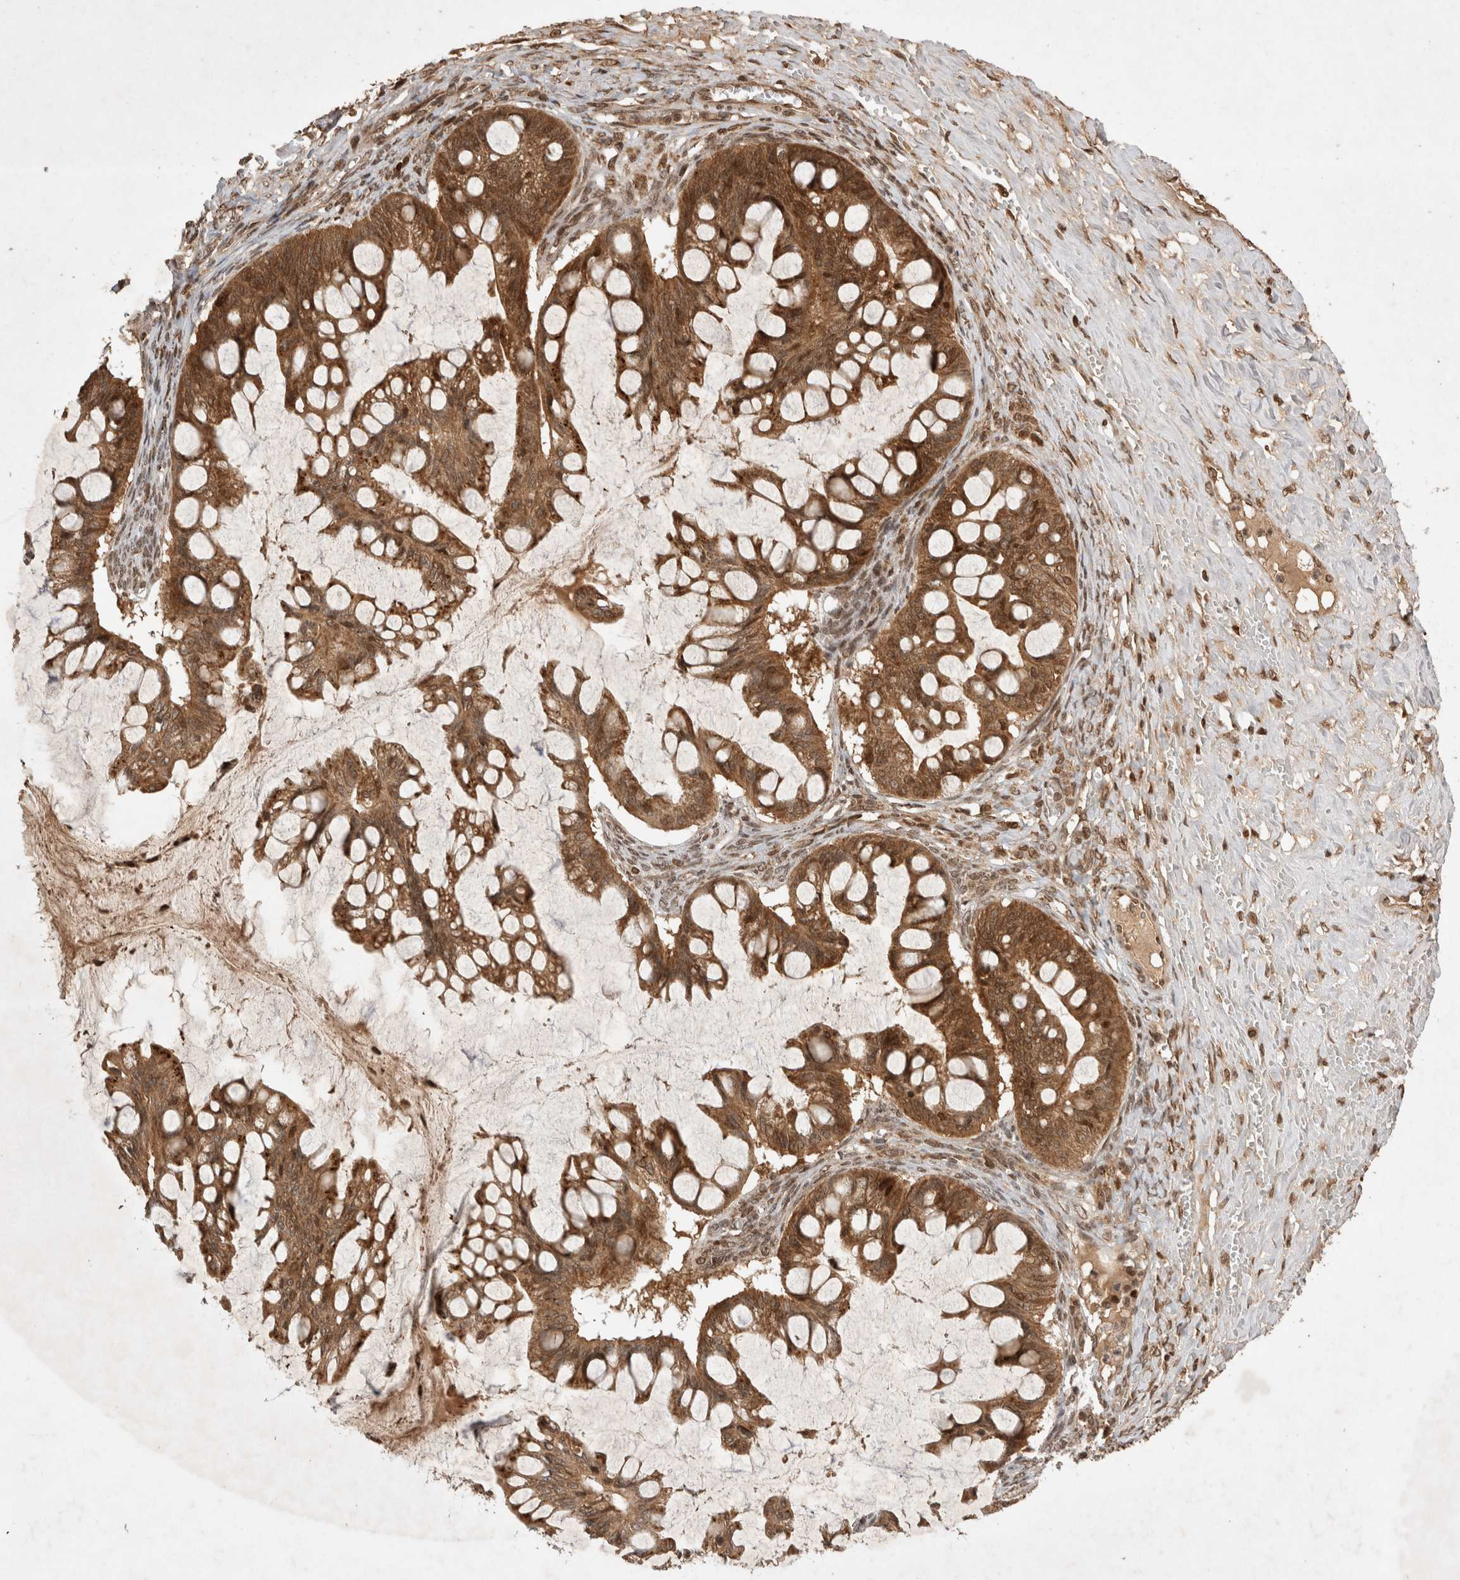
{"staining": {"intensity": "moderate", "quantity": ">75%", "location": "cytoplasmic/membranous"}, "tissue": "ovarian cancer", "cell_type": "Tumor cells", "image_type": "cancer", "snomed": [{"axis": "morphology", "description": "Cystadenocarcinoma, mucinous, NOS"}, {"axis": "topography", "description": "Ovary"}], "caption": "High-magnification brightfield microscopy of ovarian cancer (mucinous cystadenocarcinoma) stained with DAB (brown) and counterstained with hematoxylin (blue). tumor cells exhibit moderate cytoplasmic/membranous expression is seen in approximately>75% of cells.", "gene": "FAM221A", "patient": {"sex": "female", "age": 73}}